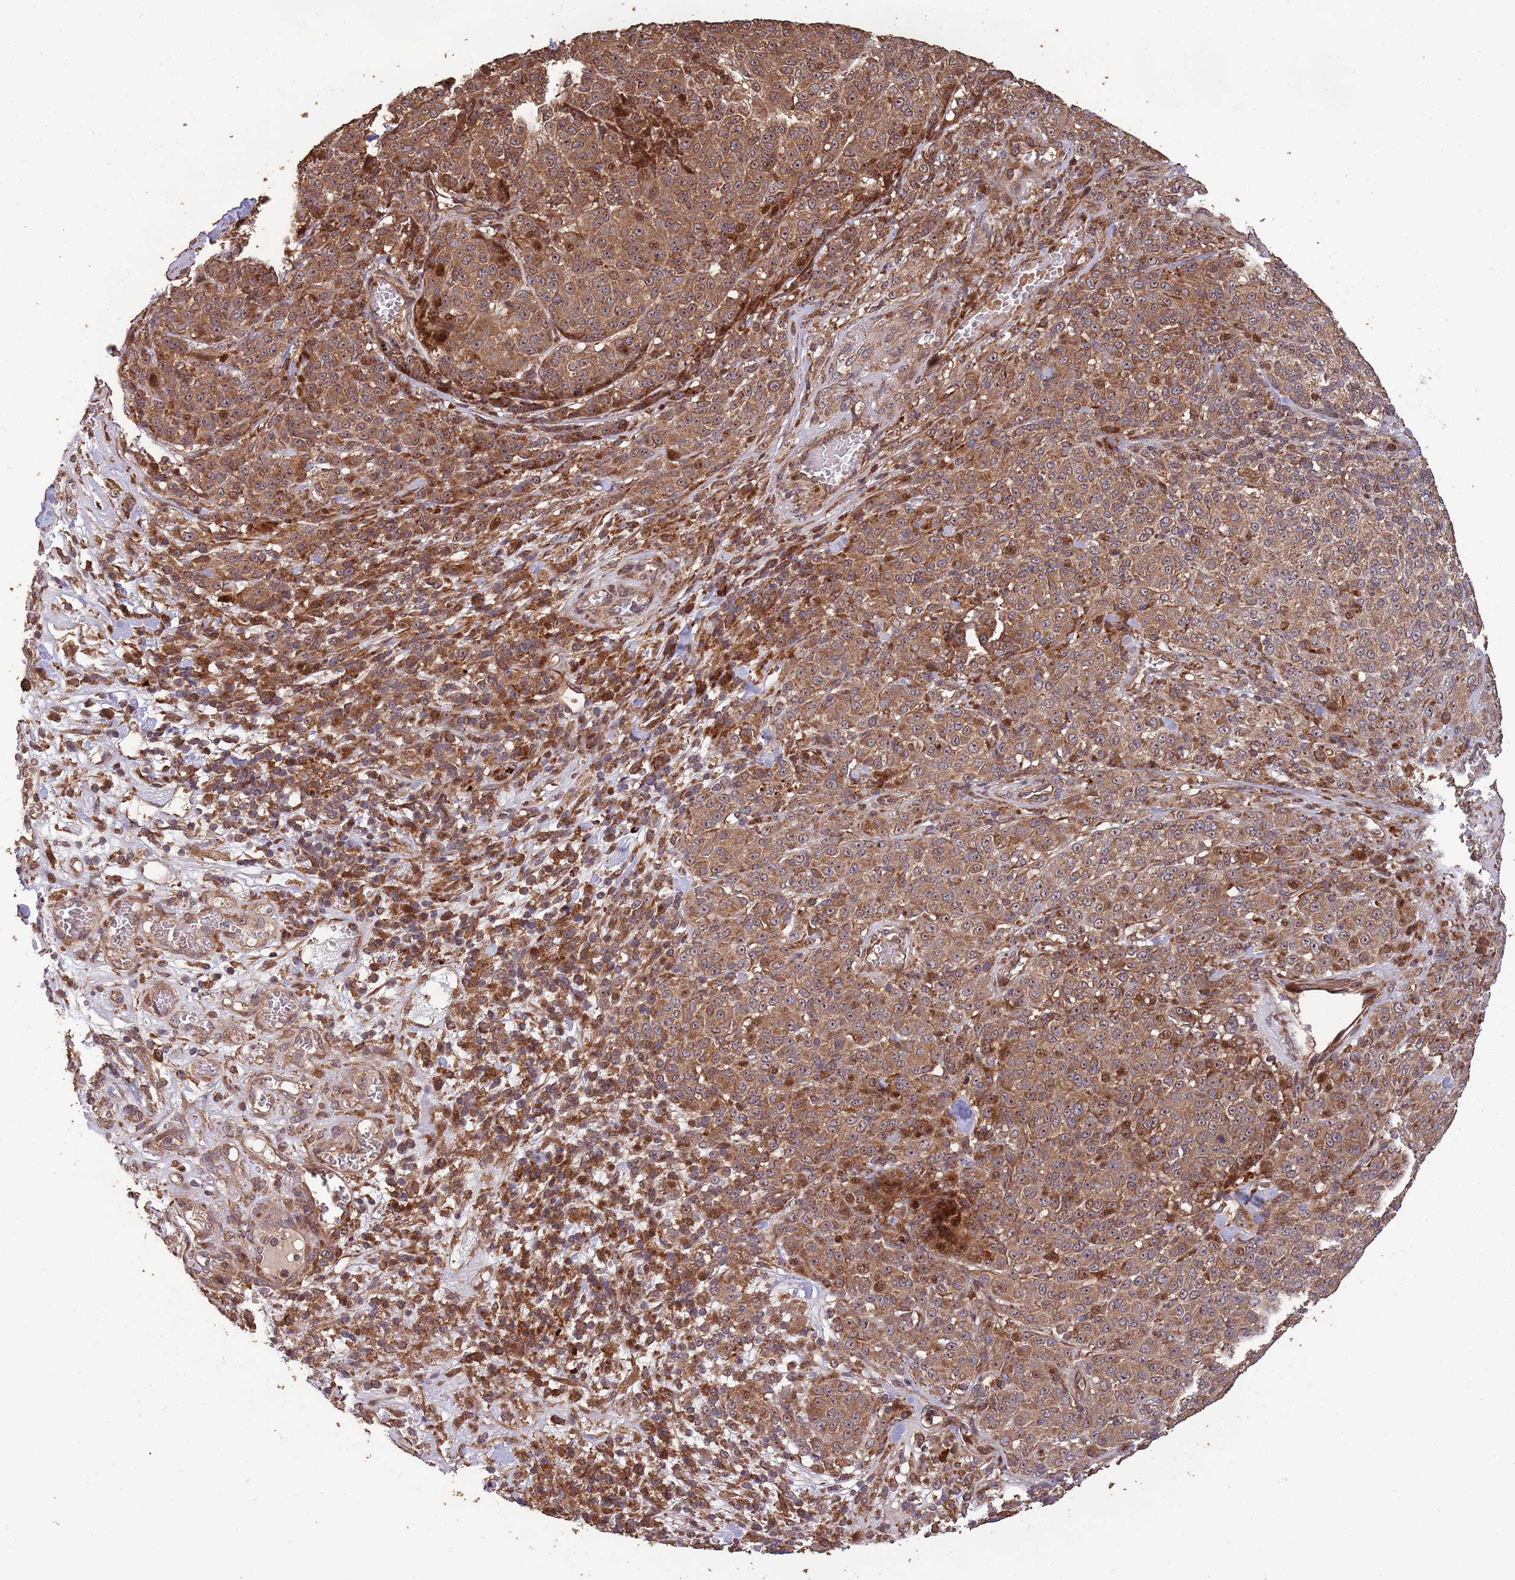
{"staining": {"intensity": "moderate", "quantity": ">75%", "location": "cytoplasmic/membranous"}, "tissue": "melanoma", "cell_type": "Tumor cells", "image_type": "cancer", "snomed": [{"axis": "morphology", "description": "Normal tissue, NOS"}, {"axis": "morphology", "description": "Malignant melanoma, NOS"}, {"axis": "topography", "description": "Skin"}], "caption": "Melanoma tissue shows moderate cytoplasmic/membranous staining in approximately >75% of tumor cells, visualized by immunohistochemistry.", "gene": "ZNF428", "patient": {"sex": "female", "age": 34}}